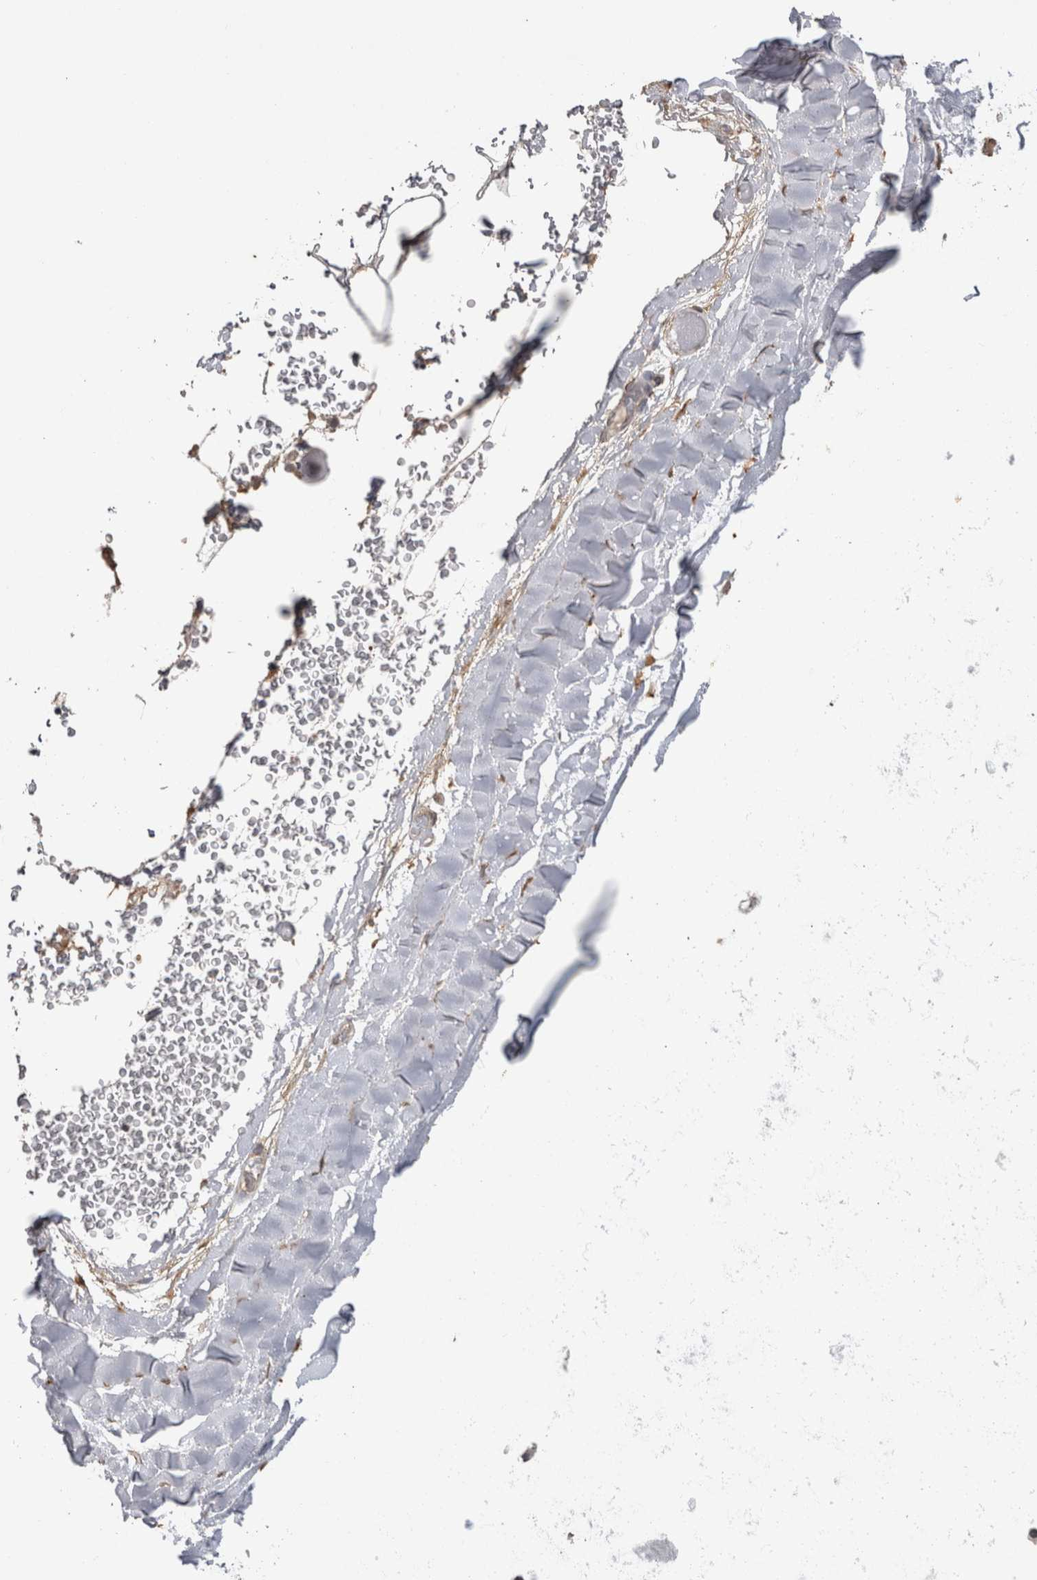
{"staining": {"intensity": "negative", "quantity": "none", "location": "none"}, "tissue": "adipose tissue", "cell_type": "Adipocytes", "image_type": "normal", "snomed": [{"axis": "morphology", "description": "Normal tissue, NOS"}, {"axis": "topography", "description": "Bronchus"}], "caption": "High magnification brightfield microscopy of unremarkable adipose tissue stained with DAB (3,3'-diaminobenzidine) (brown) and counterstained with hematoxylin (blue): adipocytes show no significant positivity. (DAB immunohistochemistry with hematoxylin counter stain).", "gene": "CRELD2", "patient": {"sex": "male", "age": 66}}